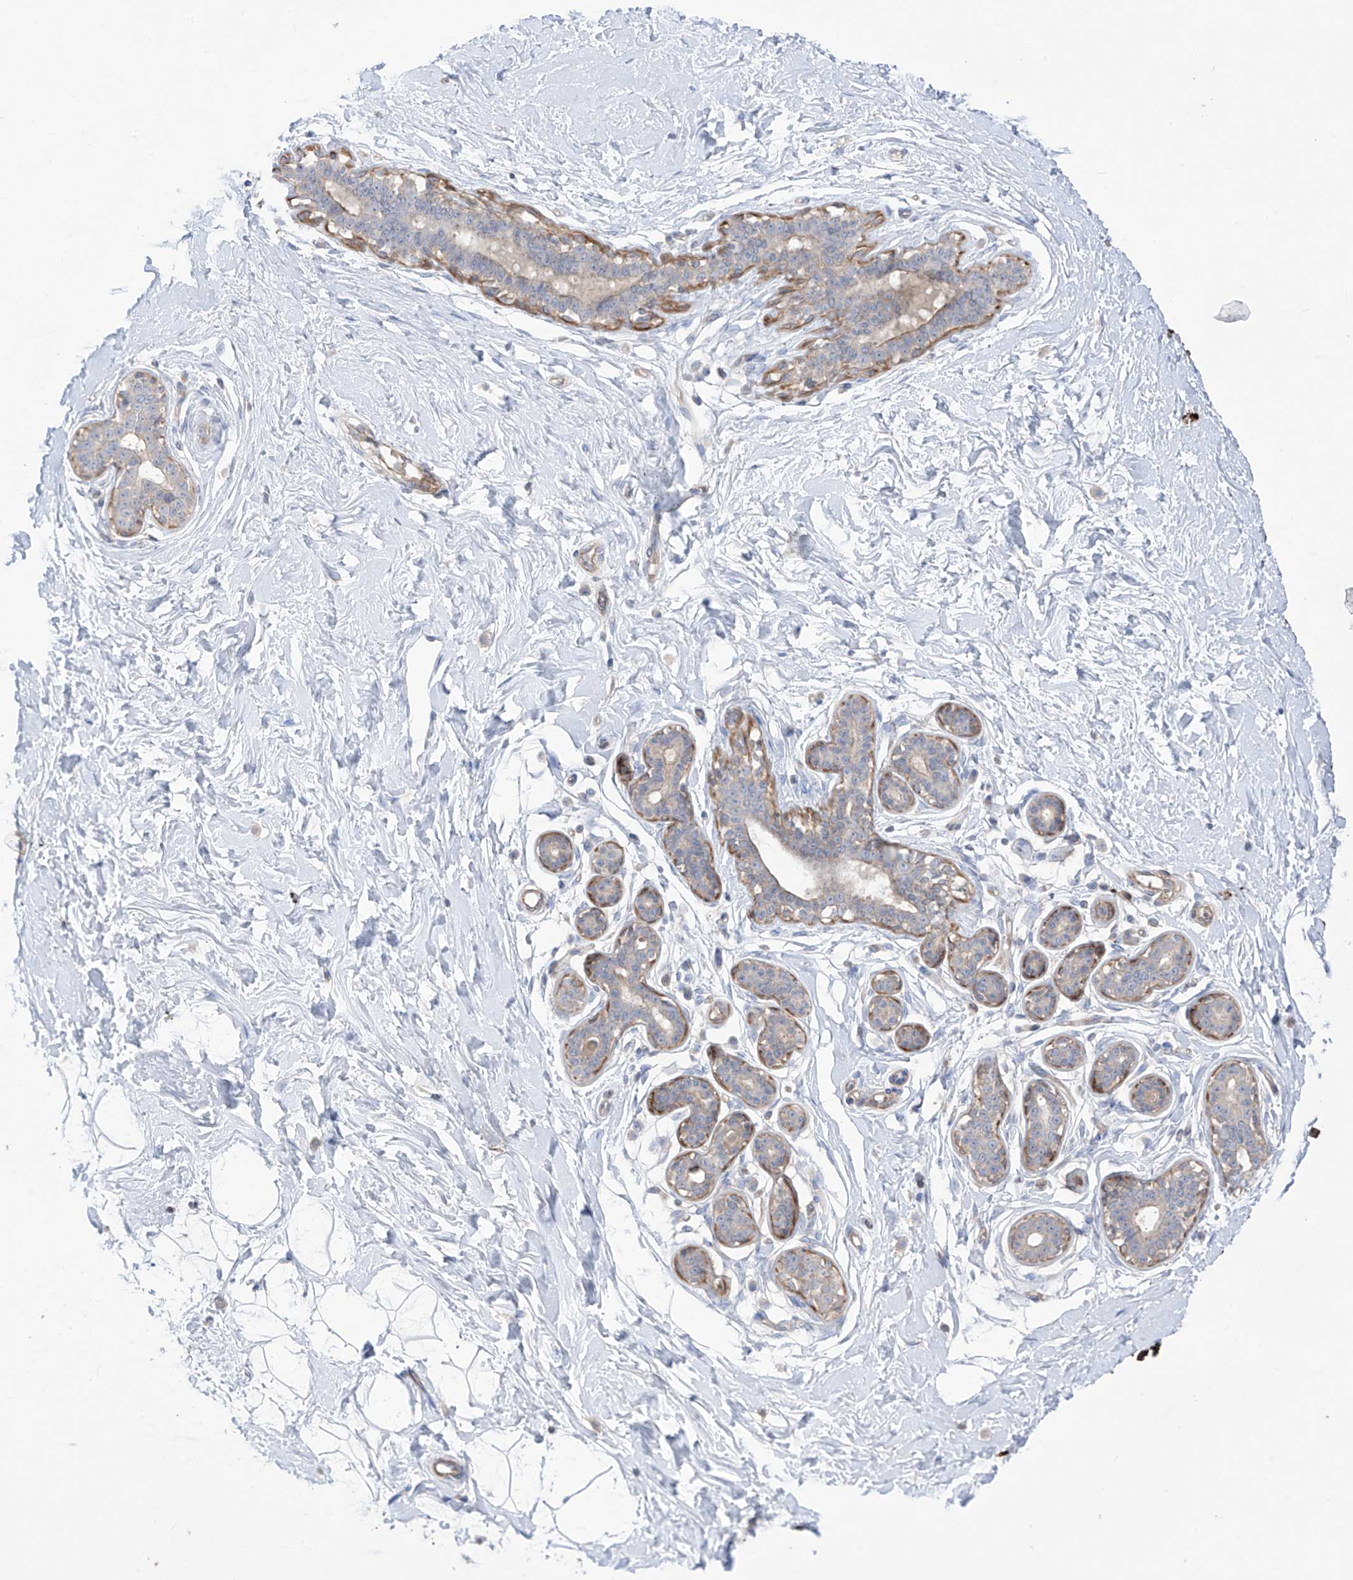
{"staining": {"intensity": "negative", "quantity": "none", "location": "none"}, "tissue": "breast", "cell_type": "Adipocytes", "image_type": "normal", "snomed": [{"axis": "morphology", "description": "Normal tissue, NOS"}, {"axis": "morphology", "description": "Adenoma, NOS"}, {"axis": "topography", "description": "Breast"}], "caption": "The image demonstrates no significant positivity in adipocytes of breast.", "gene": "TRMU", "patient": {"sex": "female", "age": 23}}